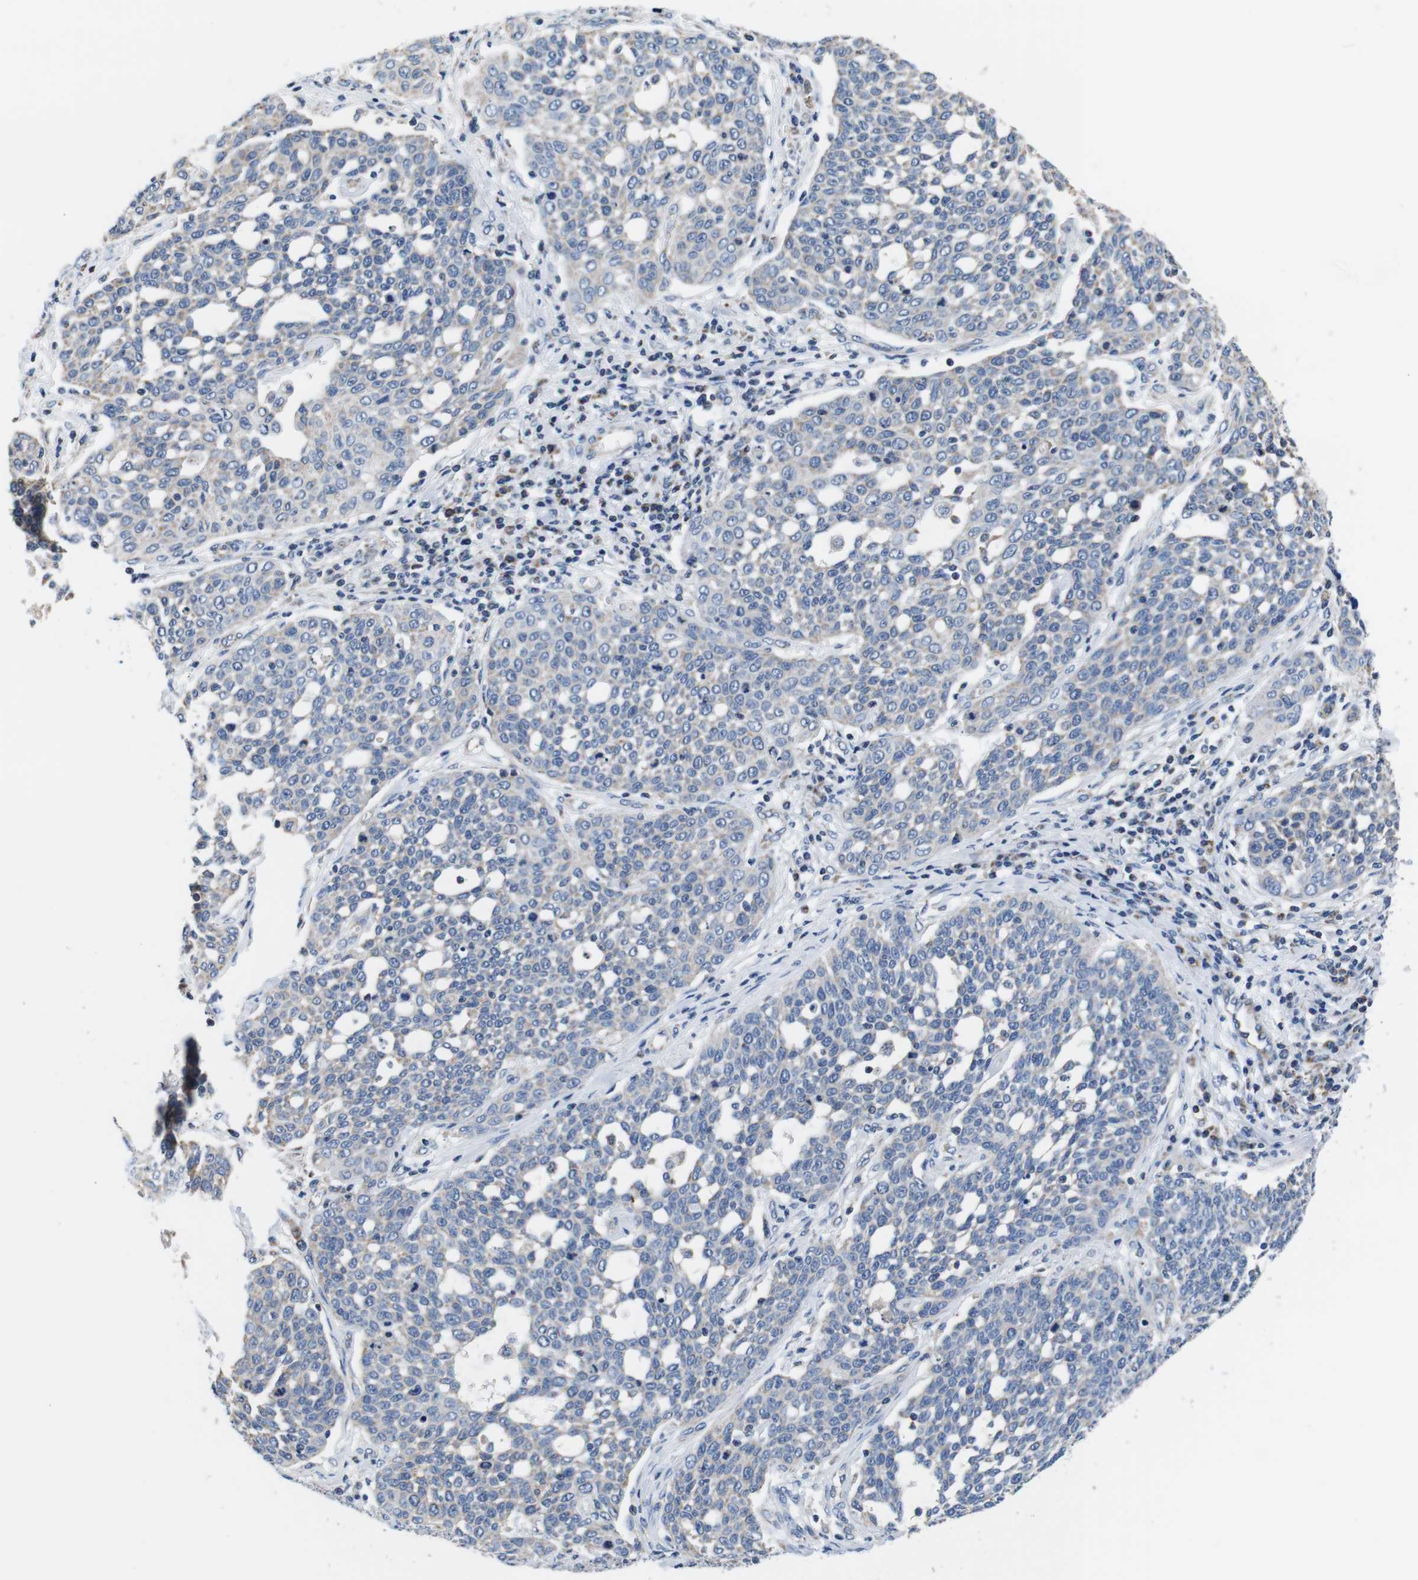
{"staining": {"intensity": "negative", "quantity": "none", "location": "none"}, "tissue": "cervical cancer", "cell_type": "Tumor cells", "image_type": "cancer", "snomed": [{"axis": "morphology", "description": "Squamous cell carcinoma, NOS"}, {"axis": "topography", "description": "Cervix"}], "caption": "This is an immunohistochemistry image of cervical cancer (squamous cell carcinoma). There is no expression in tumor cells.", "gene": "LRP4", "patient": {"sex": "female", "age": 34}}